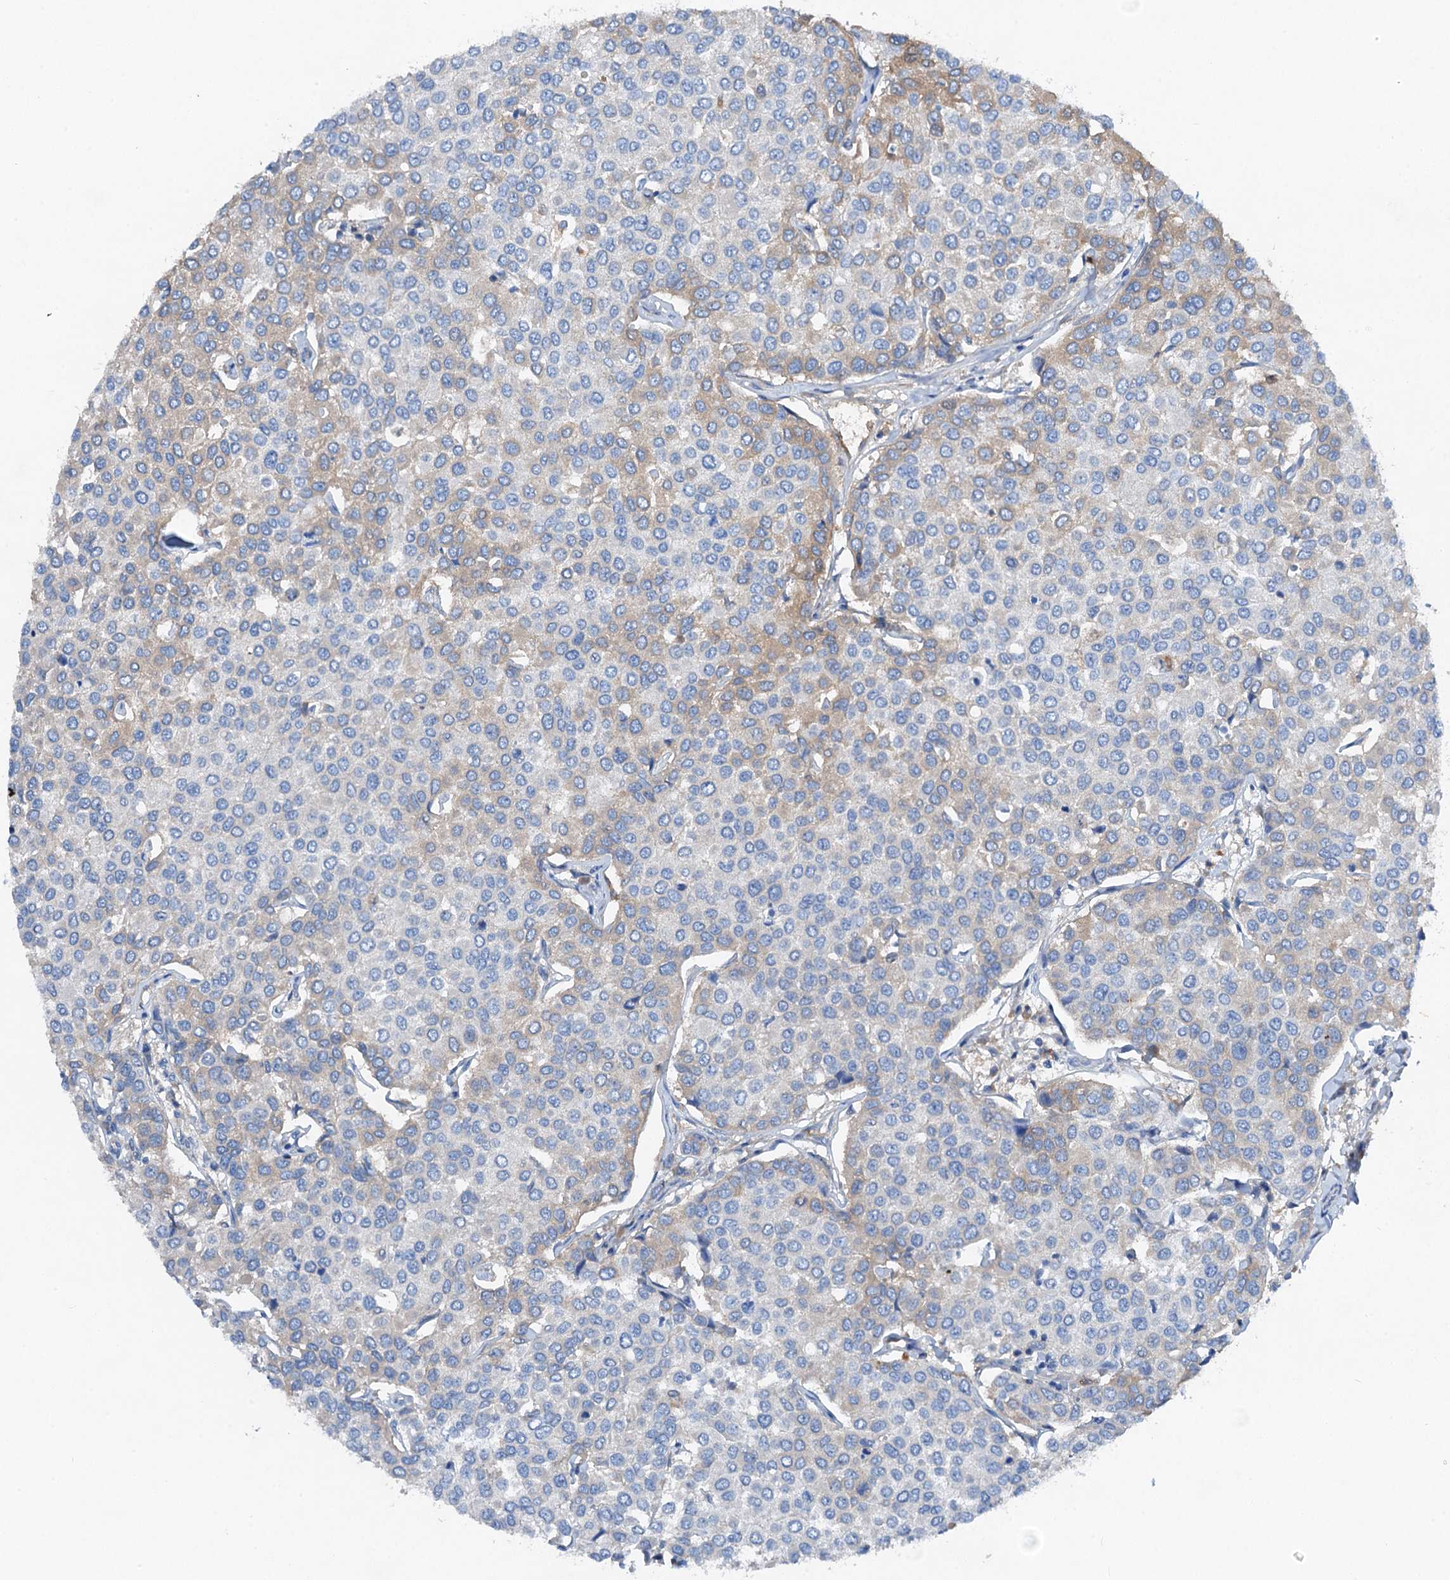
{"staining": {"intensity": "weak", "quantity": "<25%", "location": "cytoplasmic/membranous"}, "tissue": "breast cancer", "cell_type": "Tumor cells", "image_type": "cancer", "snomed": [{"axis": "morphology", "description": "Duct carcinoma"}, {"axis": "topography", "description": "Breast"}], "caption": "Intraductal carcinoma (breast) was stained to show a protein in brown. There is no significant positivity in tumor cells.", "gene": "OTOA", "patient": {"sex": "female", "age": 55}}